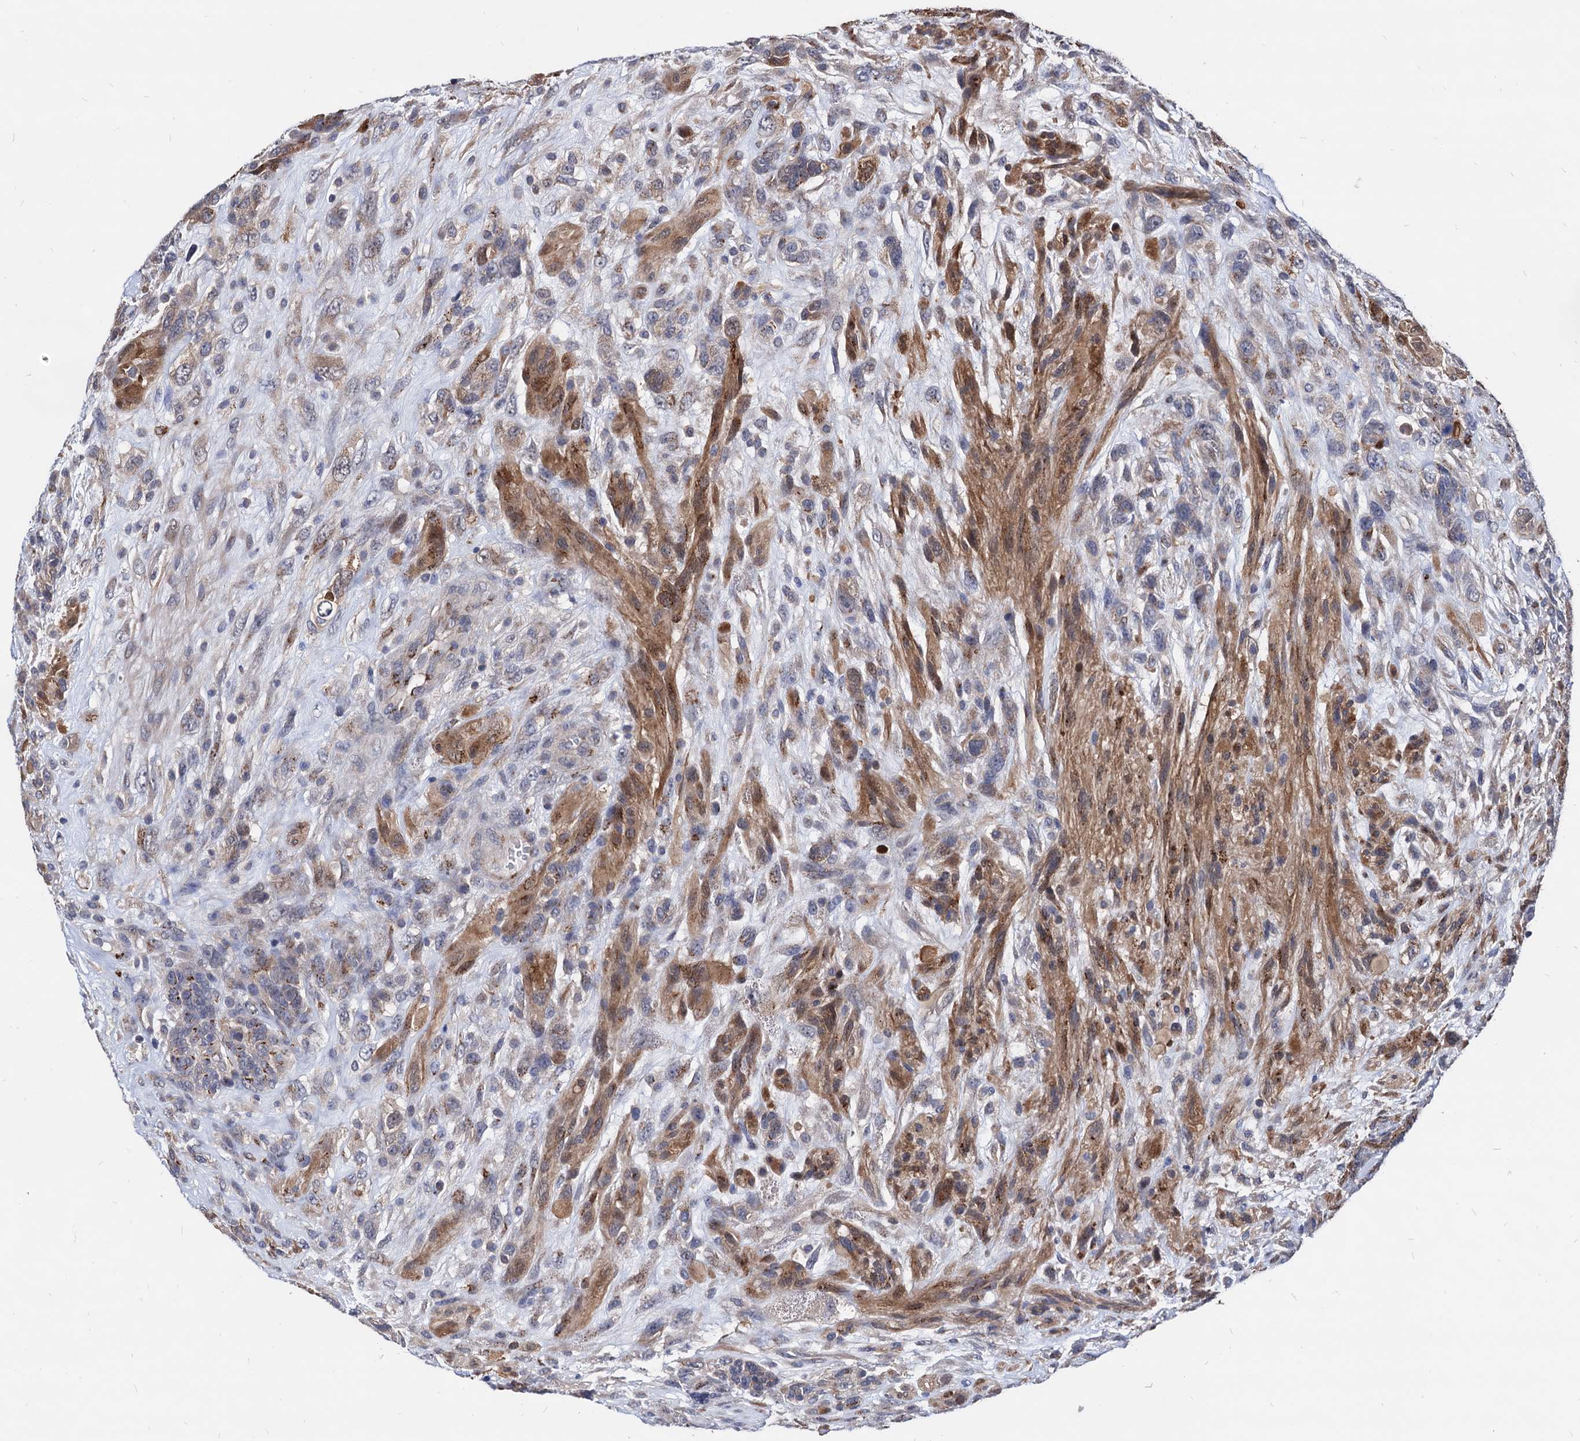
{"staining": {"intensity": "moderate", "quantity": "<25%", "location": "cytoplasmic/membranous"}, "tissue": "glioma", "cell_type": "Tumor cells", "image_type": "cancer", "snomed": [{"axis": "morphology", "description": "Glioma, malignant, High grade"}, {"axis": "topography", "description": "Brain"}], "caption": "This is an image of immunohistochemistry staining of malignant glioma (high-grade), which shows moderate positivity in the cytoplasmic/membranous of tumor cells.", "gene": "ESD", "patient": {"sex": "male", "age": 61}}